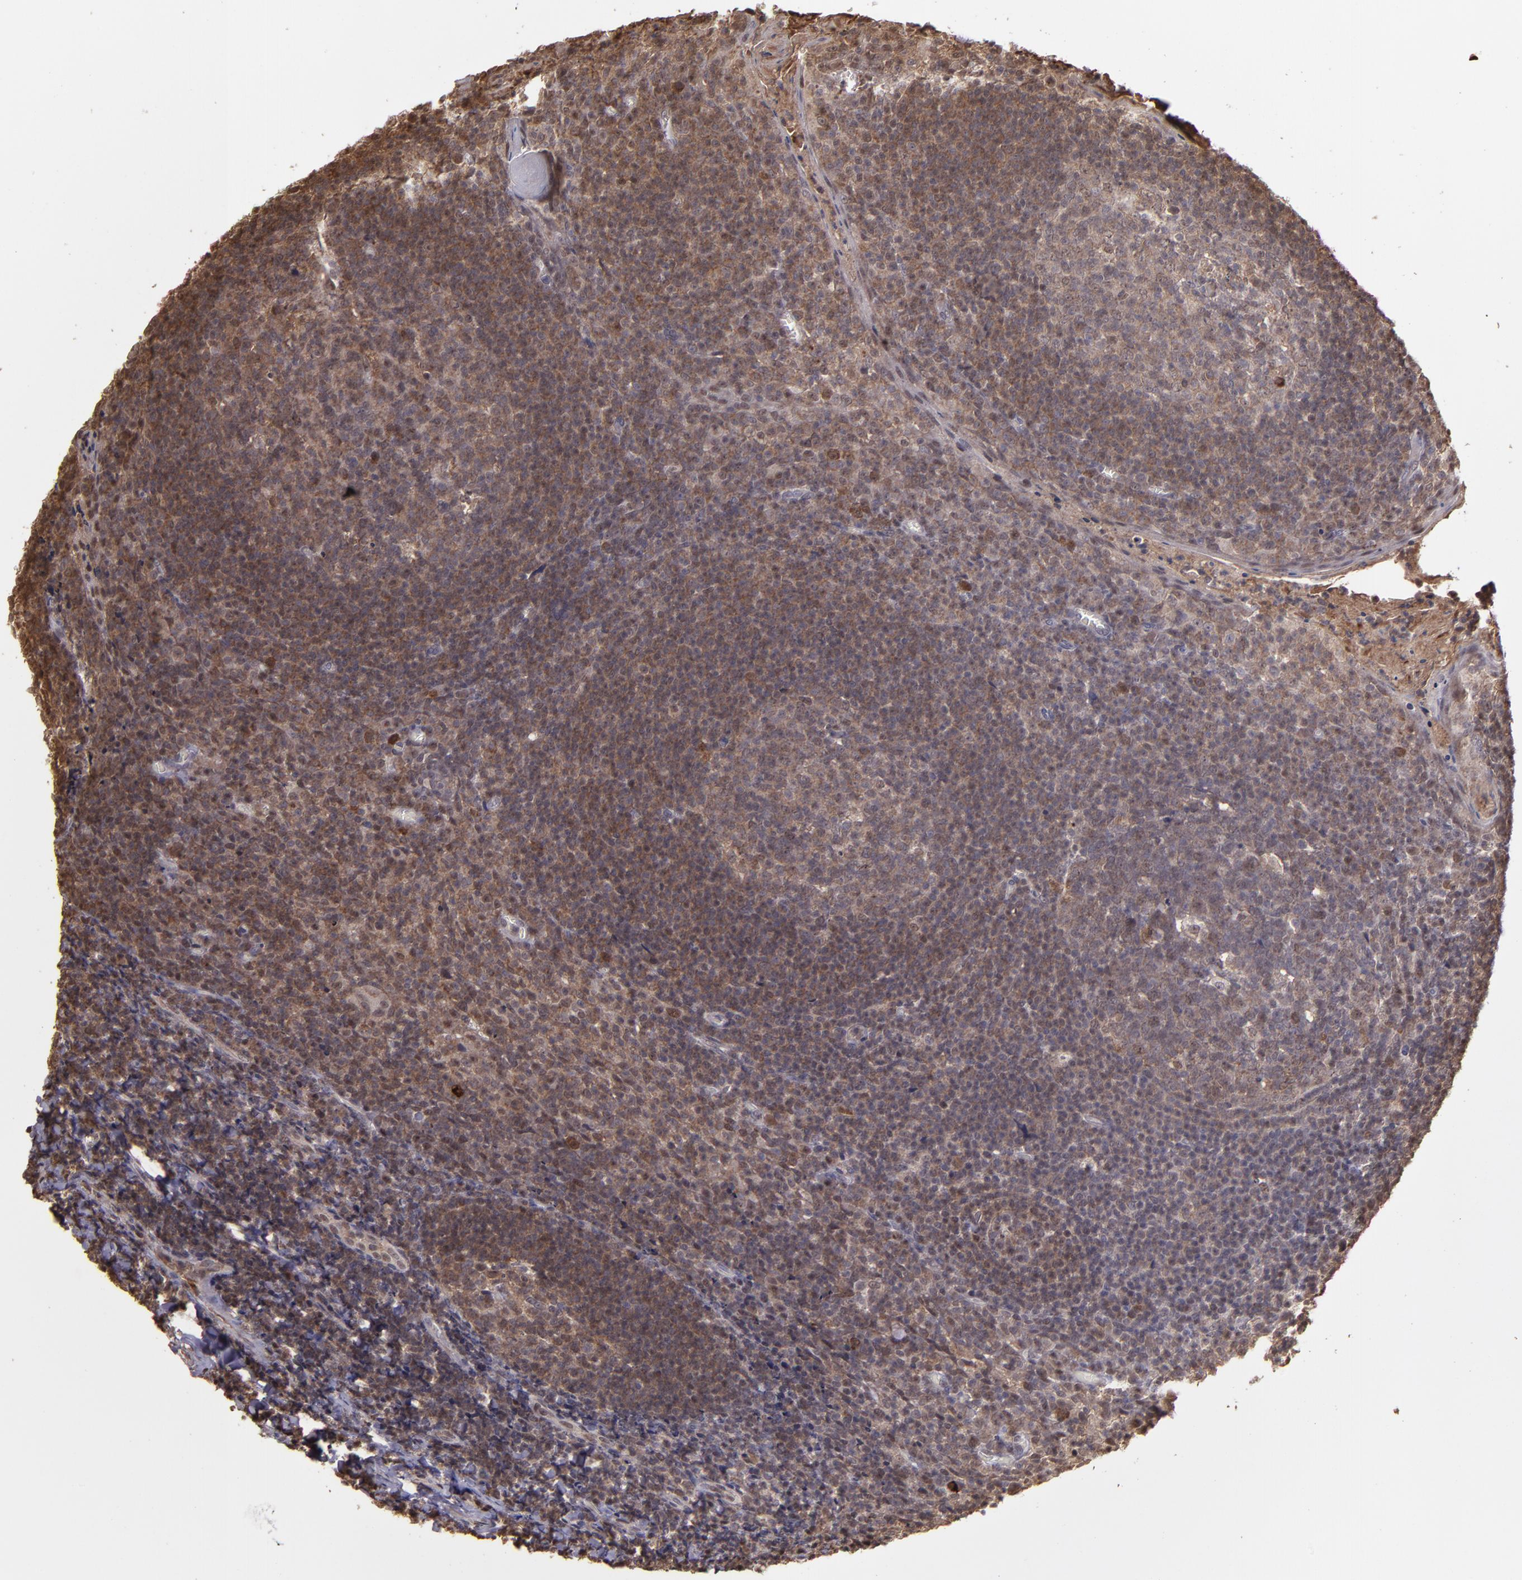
{"staining": {"intensity": "weak", "quantity": "25%-75%", "location": "cytoplasmic/membranous"}, "tissue": "tonsil", "cell_type": "Germinal center cells", "image_type": "normal", "snomed": [{"axis": "morphology", "description": "Normal tissue, NOS"}, {"axis": "topography", "description": "Tonsil"}], "caption": "This photomicrograph shows benign tonsil stained with IHC to label a protein in brown. The cytoplasmic/membranous of germinal center cells show weak positivity for the protein. Nuclei are counter-stained blue.", "gene": "SERPINF2", "patient": {"sex": "male", "age": 31}}